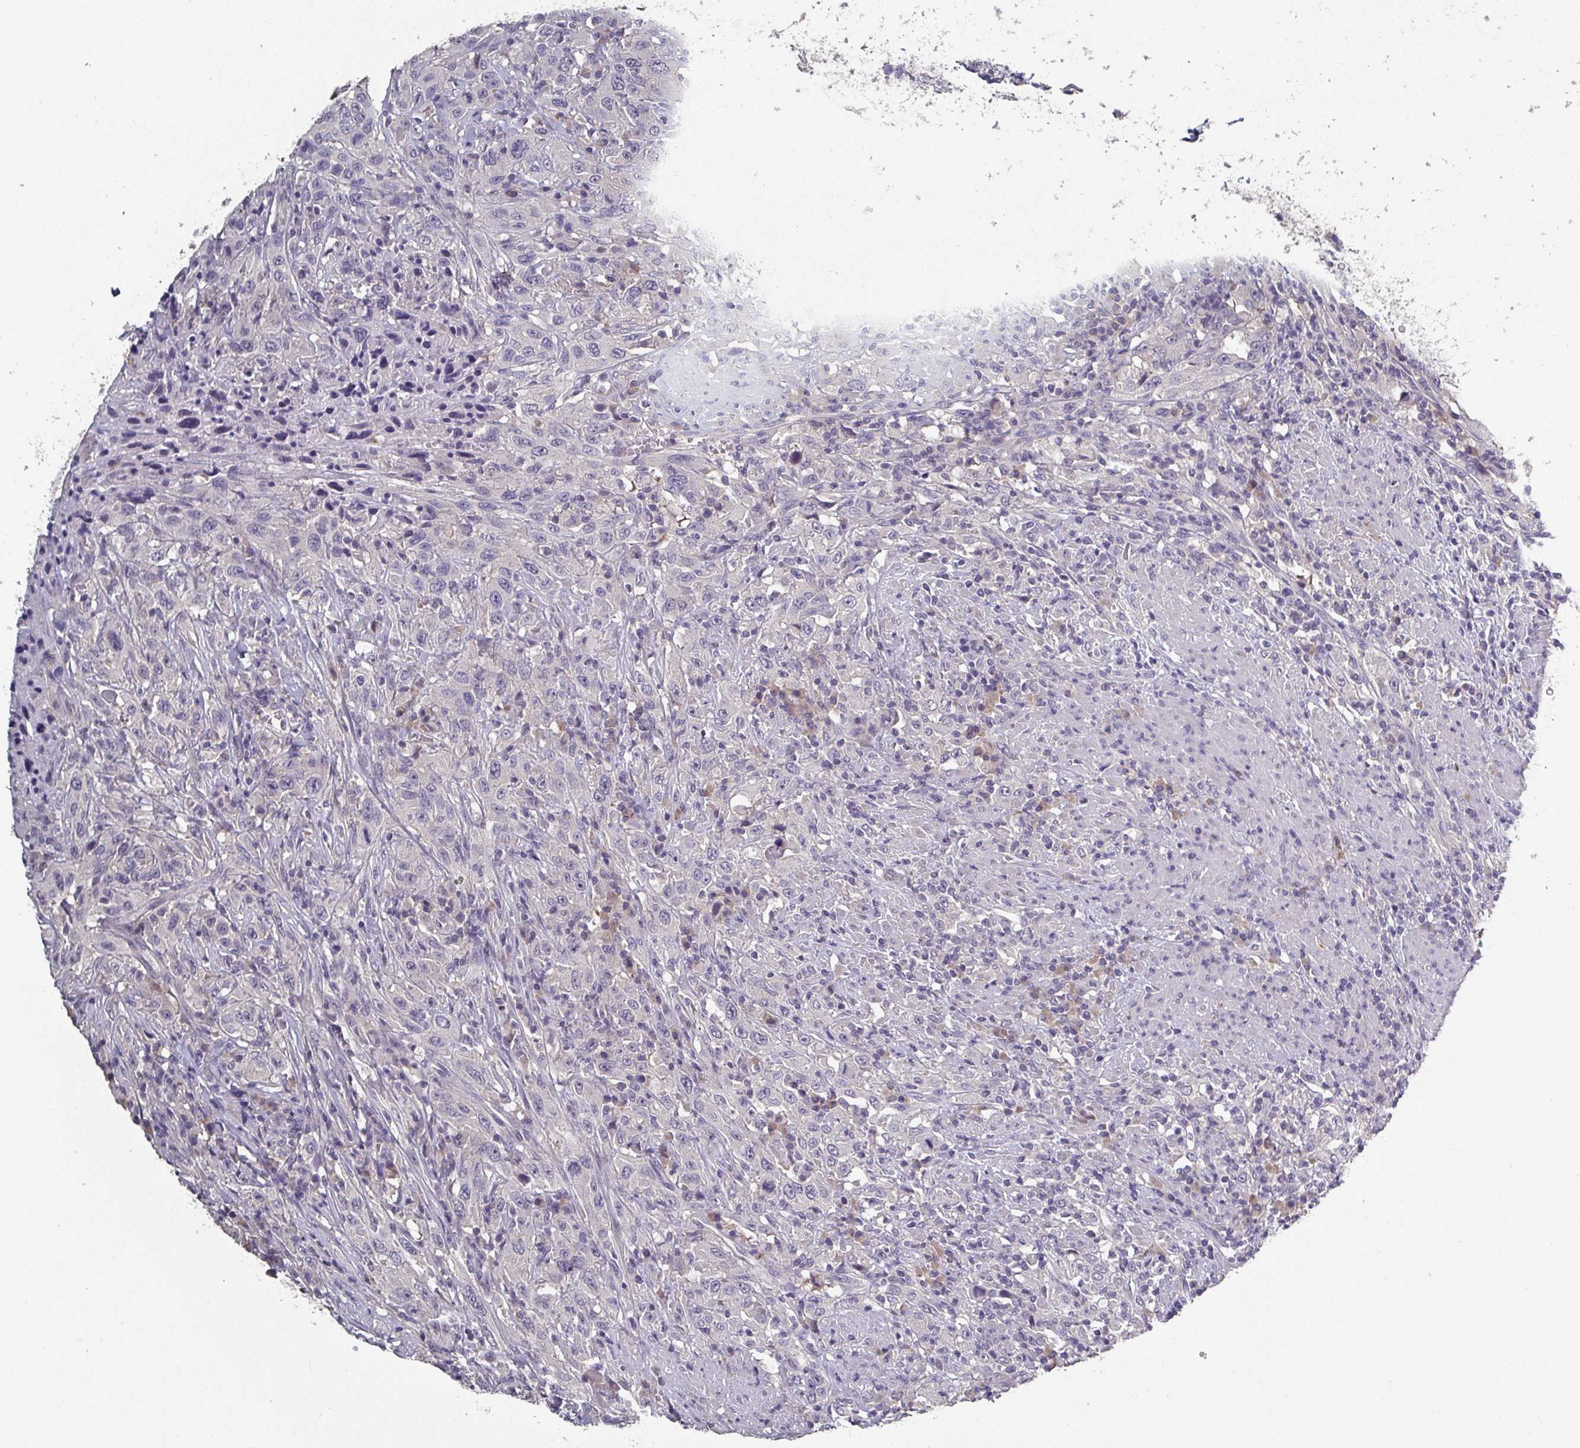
{"staining": {"intensity": "negative", "quantity": "none", "location": "none"}, "tissue": "urothelial cancer", "cell_type": "Tumor cells", "image_type": "cancer", "snomed": [{"axis": "morphology", "description": "Urothelial carcinoma, High grade"}, {"axis": "topography", "description": "Urinary bladder"}], "caption": "Human urothelial carcinoma (high-grade) stained for a protein using IHC displays no staining in tumor cells.", "gene": "PRAMEF8", "patient": {"sex": "male", "age": 61}}